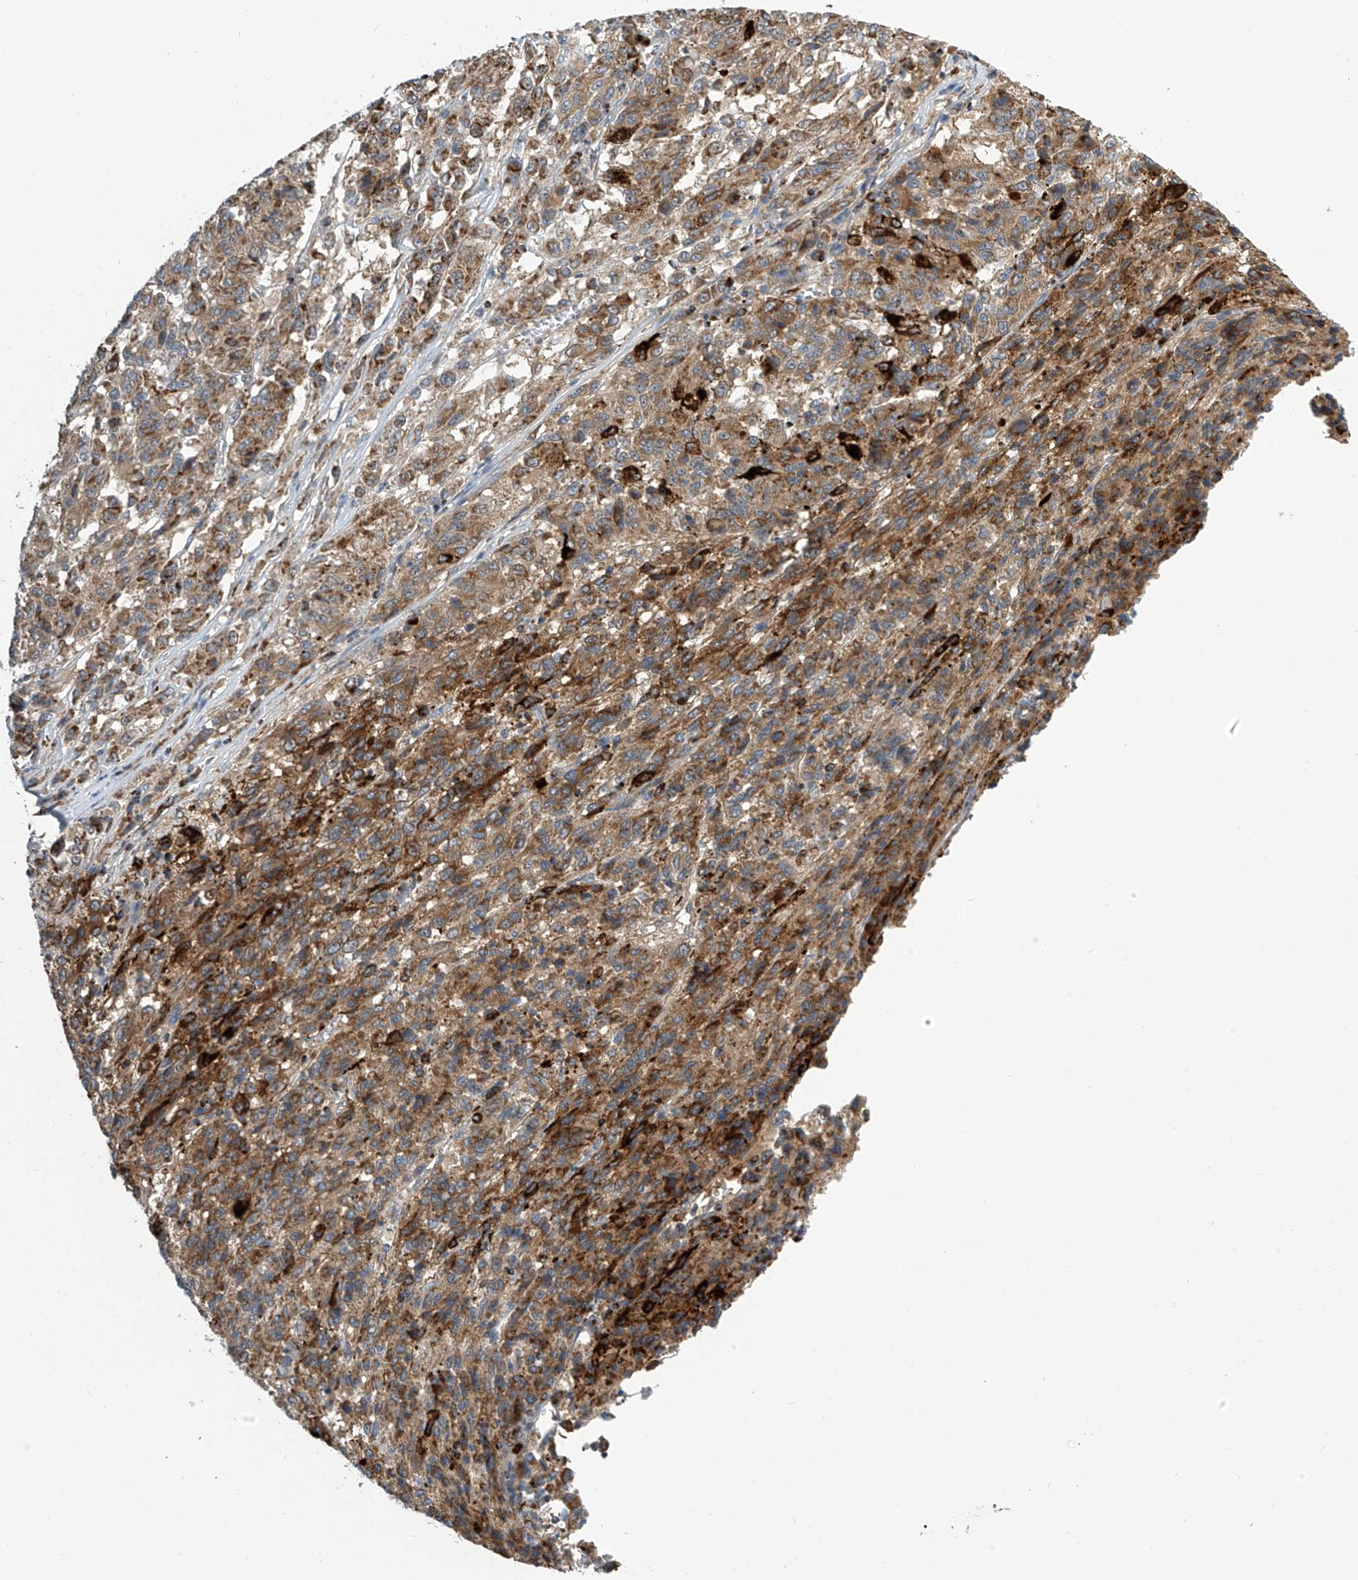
{"staining": {"intensity": "moderate", "quantity": ">75%", "location": "cytoplasmic/membranous"}, "tissue": "melanoma", "cell_type": "Tumor cells", "image_type": "cancer", "snomed": [{"axis": "morphology", "description": "Malignant melanoma, Metastatic site"}, {"axis": "topography", "description": "Lung"}], "caption": "The photomicrograph exhibits a brown stain indicating the presence of a protein in the cytoplasmic/membranous of tumor cells in melanoma. (brown staining indicates protein expression, while blue staining denotes nuclei).", "gene": "IBA57", "patient": {"sex": "male", "age": 64}}